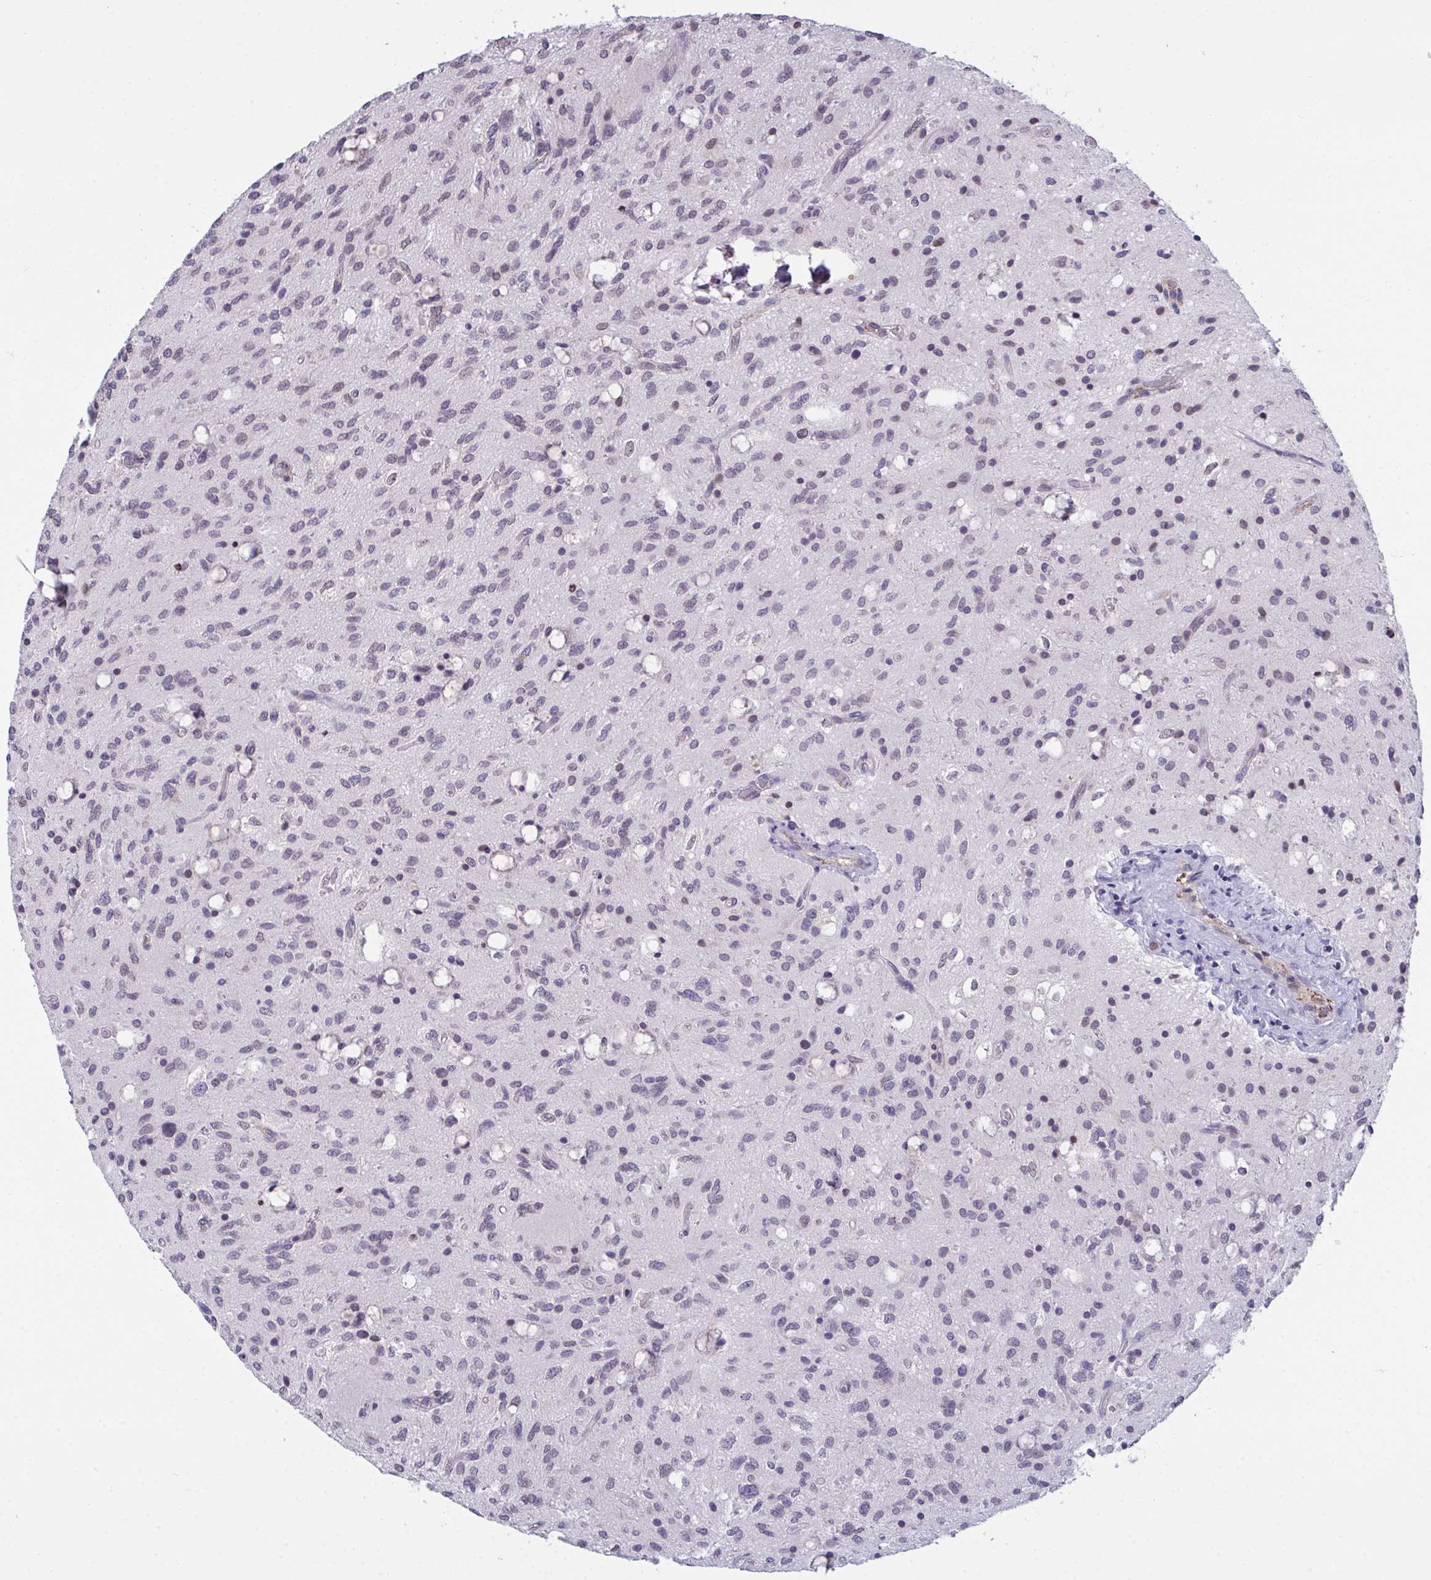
{"staining": {"intensity": "negative", "quantity": "none", "location": "none"}, "tissue": "glioma", "cell_type": "Tumor cells", "image_type": "cancer", "snomed": [{"axis": "morphology", "description": "Glioma, malignant, Low grade"}, {"axis": "topography", "description": "Brain"}], "caption": "Photomicrograph shows no significant protein expression in tumor cells of glioma. (DAB immunohistochemistry, high magnification).", "gene": "SEMA6B", "patient": {"sex": "female", "age": 58}}